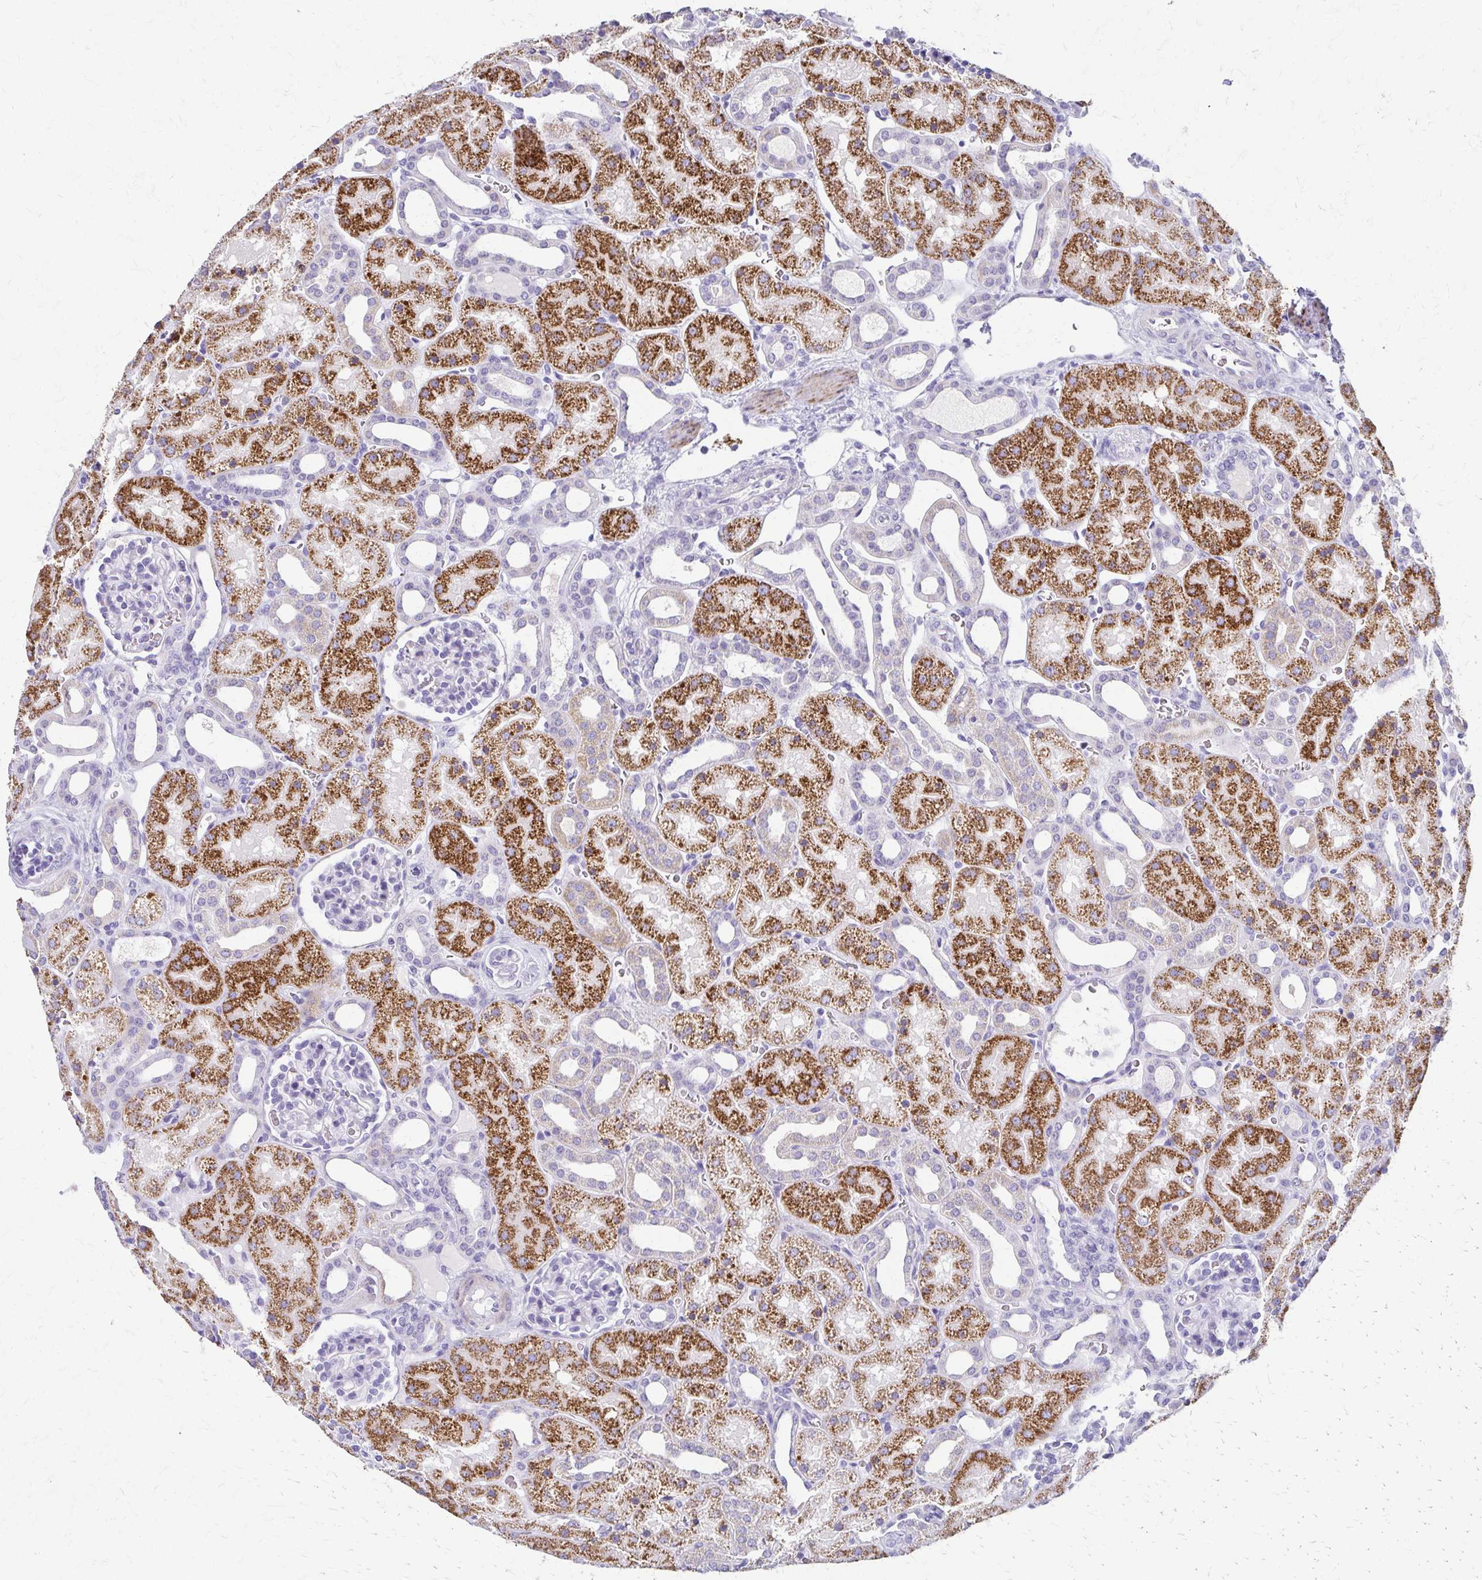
{"staining": {"intensity": "negative", "quantity": "none", "location": "none"}, "tissue": "kidney", "cell_type": "Cells in glomeruli", "image_type": "normal", "snomed": [{"axis": "morphology", "description": "Normal tissue, NOS"}, {"axis": "topography", "description": "Kidney"}], "caption": "Protein analysis of normal kidney reveals no significant positivity in cells in glomeruli.", "gene": "ZSCAN5B", "patient": {"sex": "male", "age": 2}}